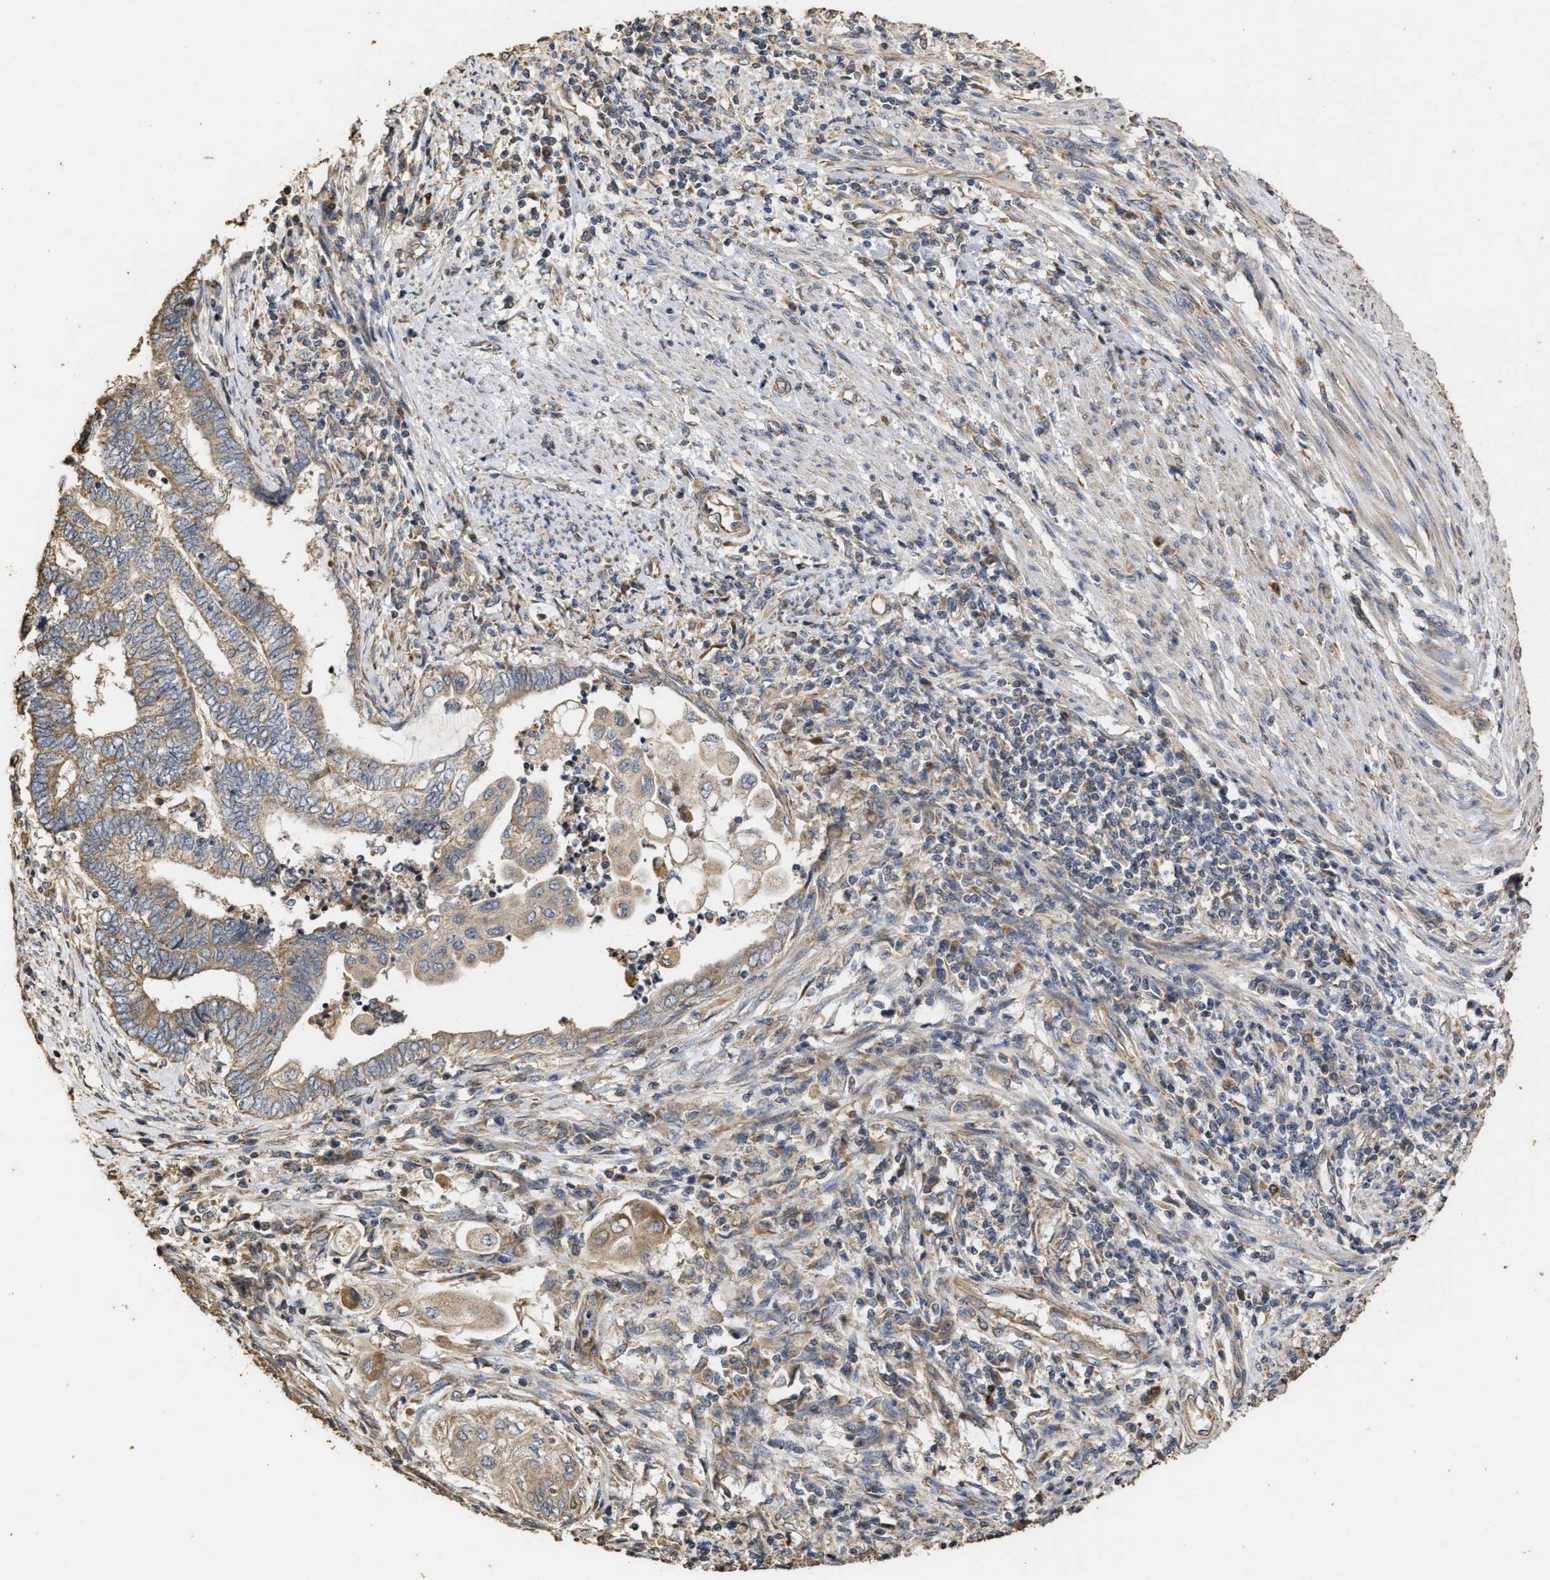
{"staining": {"intensity": "weak", "quantity": ">75%", "location": "cytoplasmic/membranous"}, "tissue": "endometrial cancer", "cell_type": "Tumor cells", "image_type": "cancer", "snomed": [{"axis": "morphology", "description": "Adenocarcinoma, NOS"}, {"axis": "topography", "description": "Uterus"}, {"axis": "topography", "description": "Endometrium"}], "caption": "Adenocarcinoma (endometrial) stained with immunohistochemistry shows weak cytoplasmic/membranous expression in about >75% of tumor cells.", "gene": "NAV1", "patient": {"sex": "female", "age": 70}}